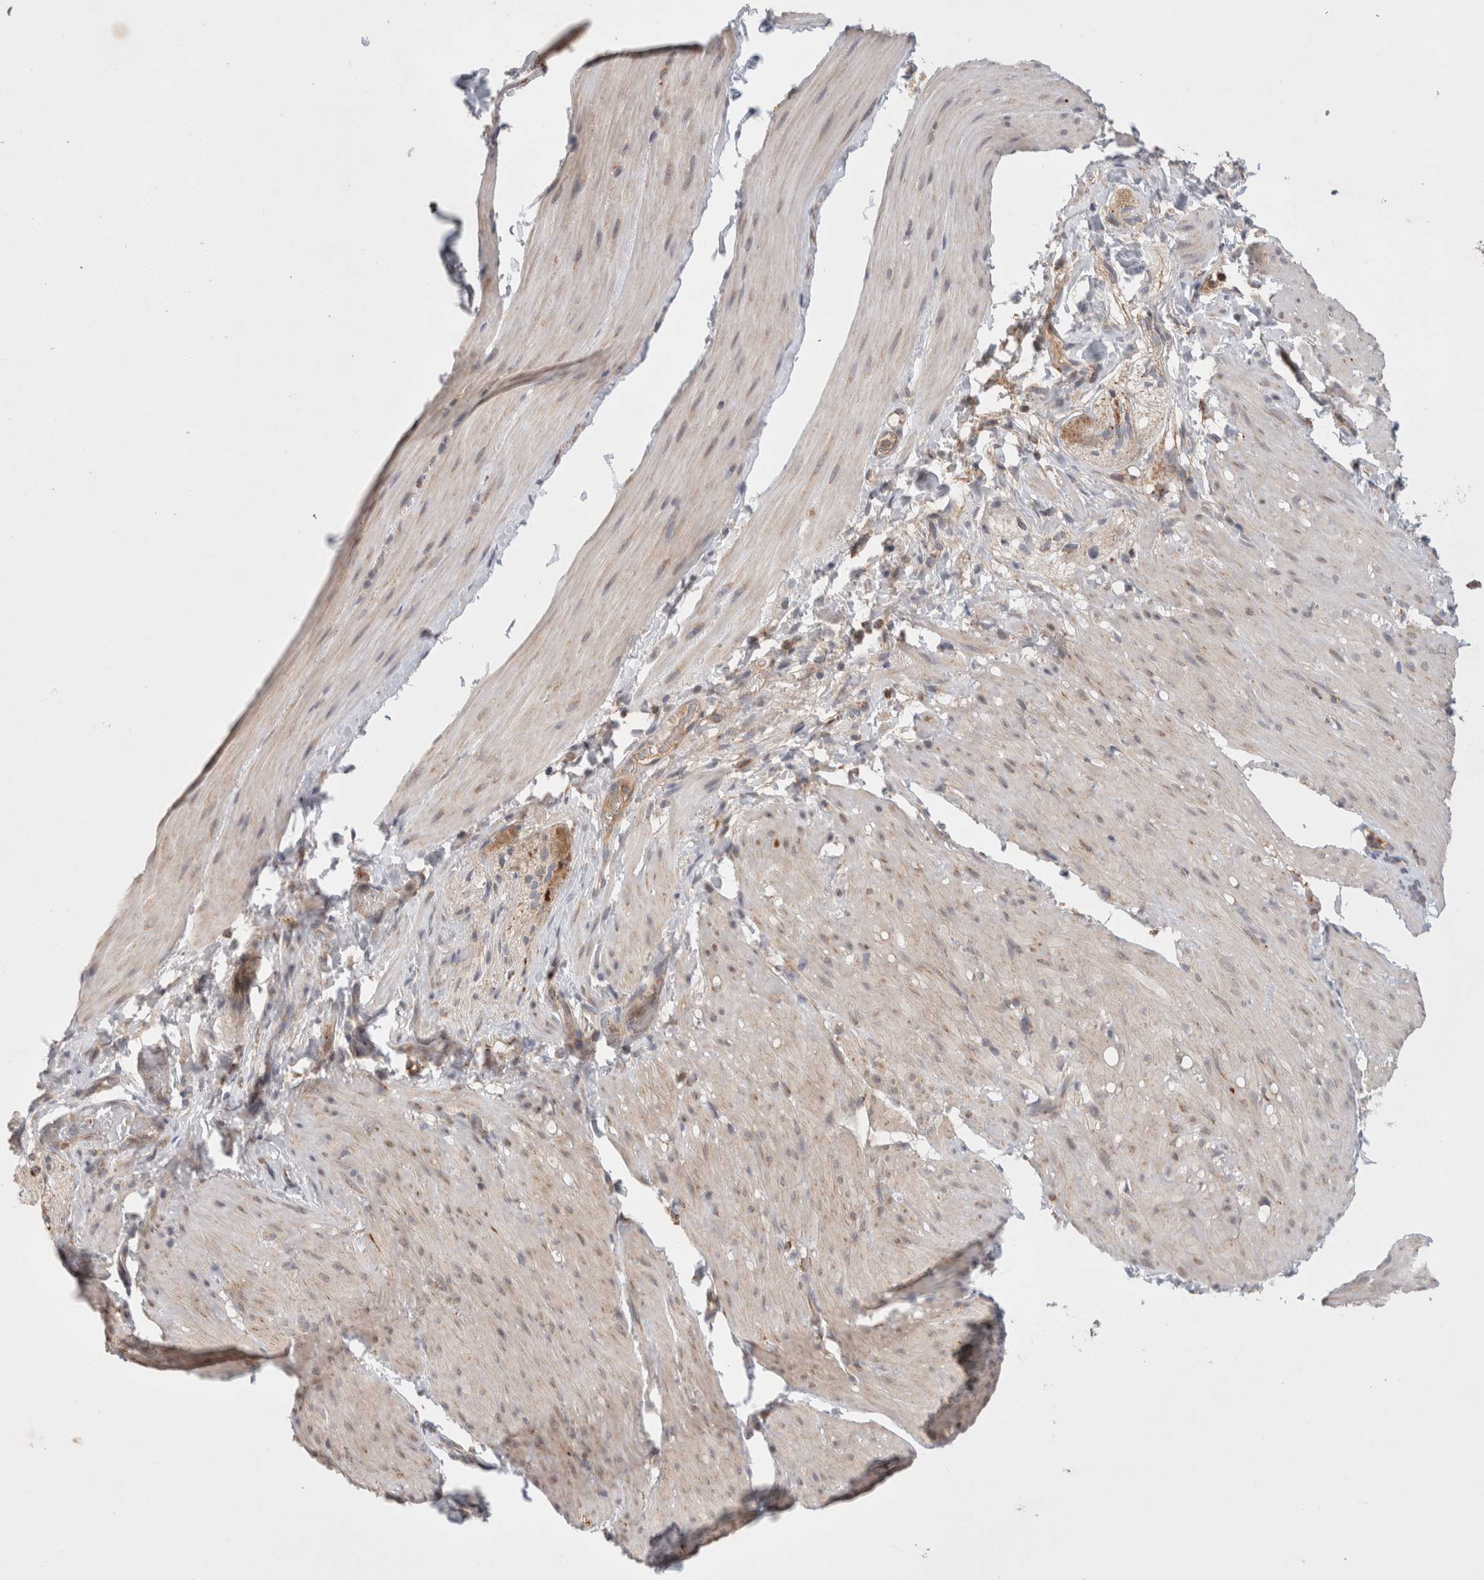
{"staining": {"intensity": "weak", "quantity": "<25%", "location": "cytoplasmic/membranous"}, "tissue": "smooth muscle", "cell_type": "Smooth muscle cells", "image_type": "normal", "snomed": [{"axis": "morphology", "description": "Normal tissue, NOS"}, {"axis": "topography", "description": "Smooth muscle"}, {"axis": "topography", "description": "Small intestine"}], "caption": "High magnification brightfield microscopy of unremarkable smooth muscle stained with DAB (3,3'-diaminobenzidine) (brown) and counterstained with hematoxylin (blue): smooth muscle cells show no significant expression.", "gene": "HROB", "patient": {"sex": "female", "age": 84}}